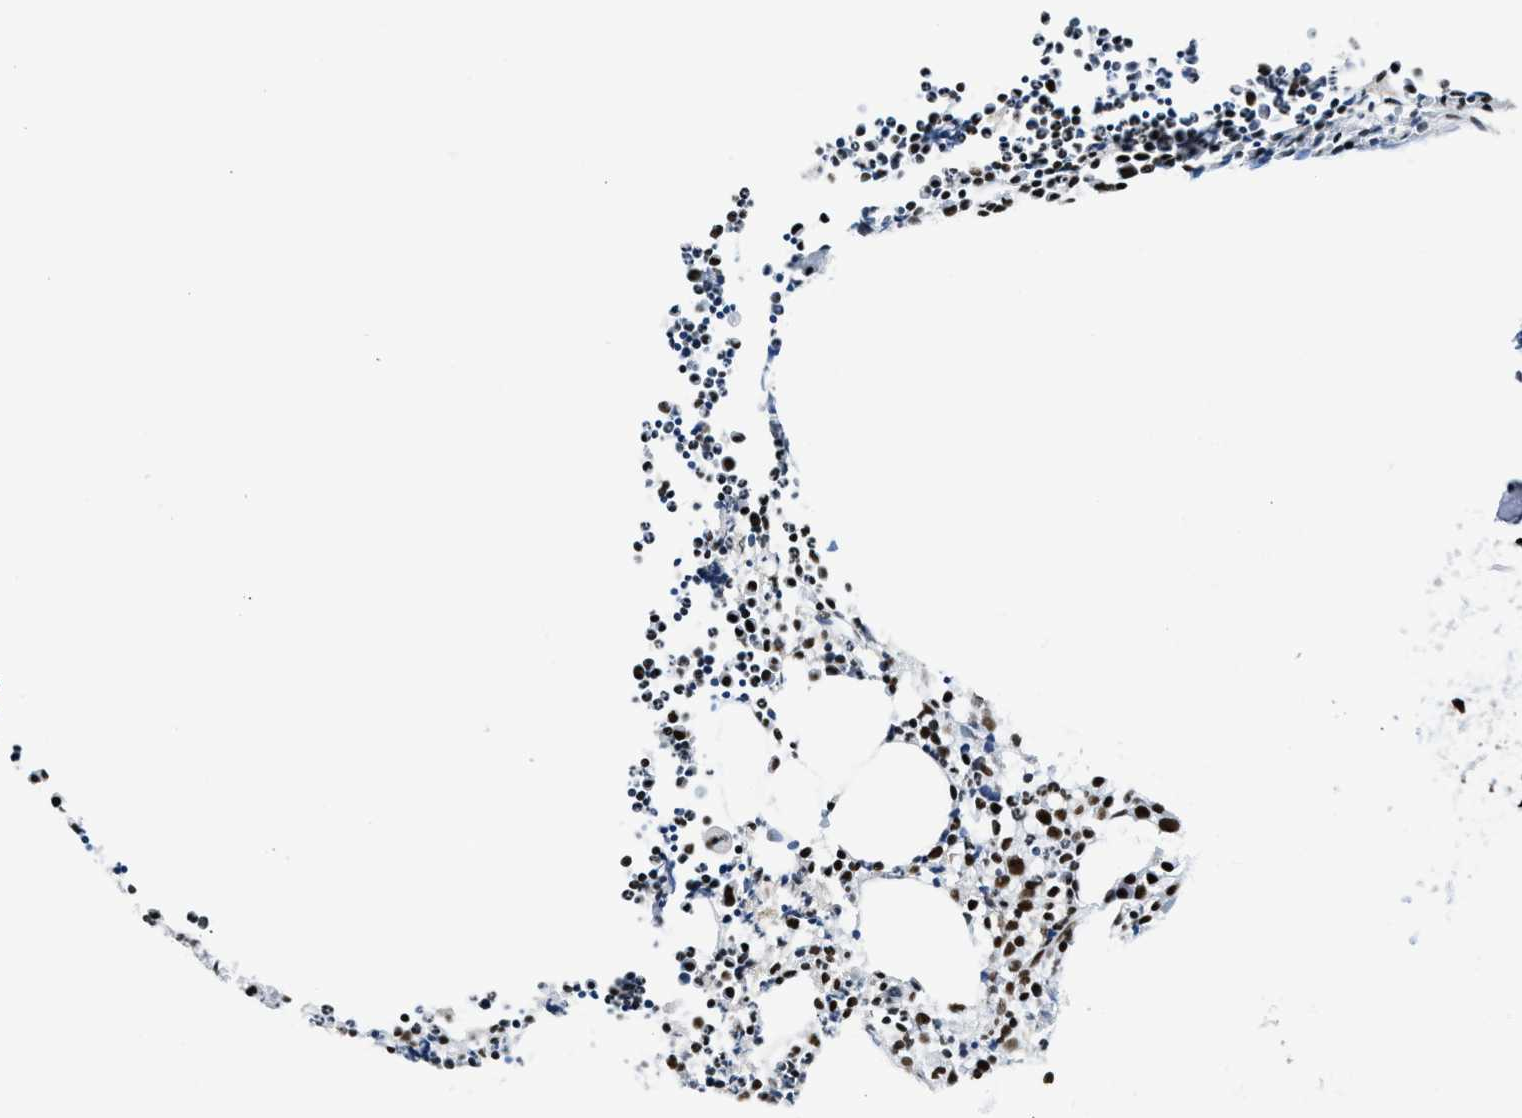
{"staining": {"intensity": "strong", "quantity": ">75%", "location": "nuclear"}, "tissue": "bone marrow", "cell_type": "Hematopoietic cells", "image_type": "normal", "snomed": [{"axis": "morphology", "description": "Normal tissue, NOS"}, {"axis": "morphology", "description": "Inflammation, NOS"}, {"axis": "topography", "description": "Bone marrow"}], "caption": "Immunohistochemical staining of benign bone marrow exhibits high levels of strong nuclear staining in approximately >75% of hematopoietic cells. (Brightfield microscopy of DAB IHC at high magnification).", "gene": "PIF1", "patient": {"sex": "female", "age": 53}}